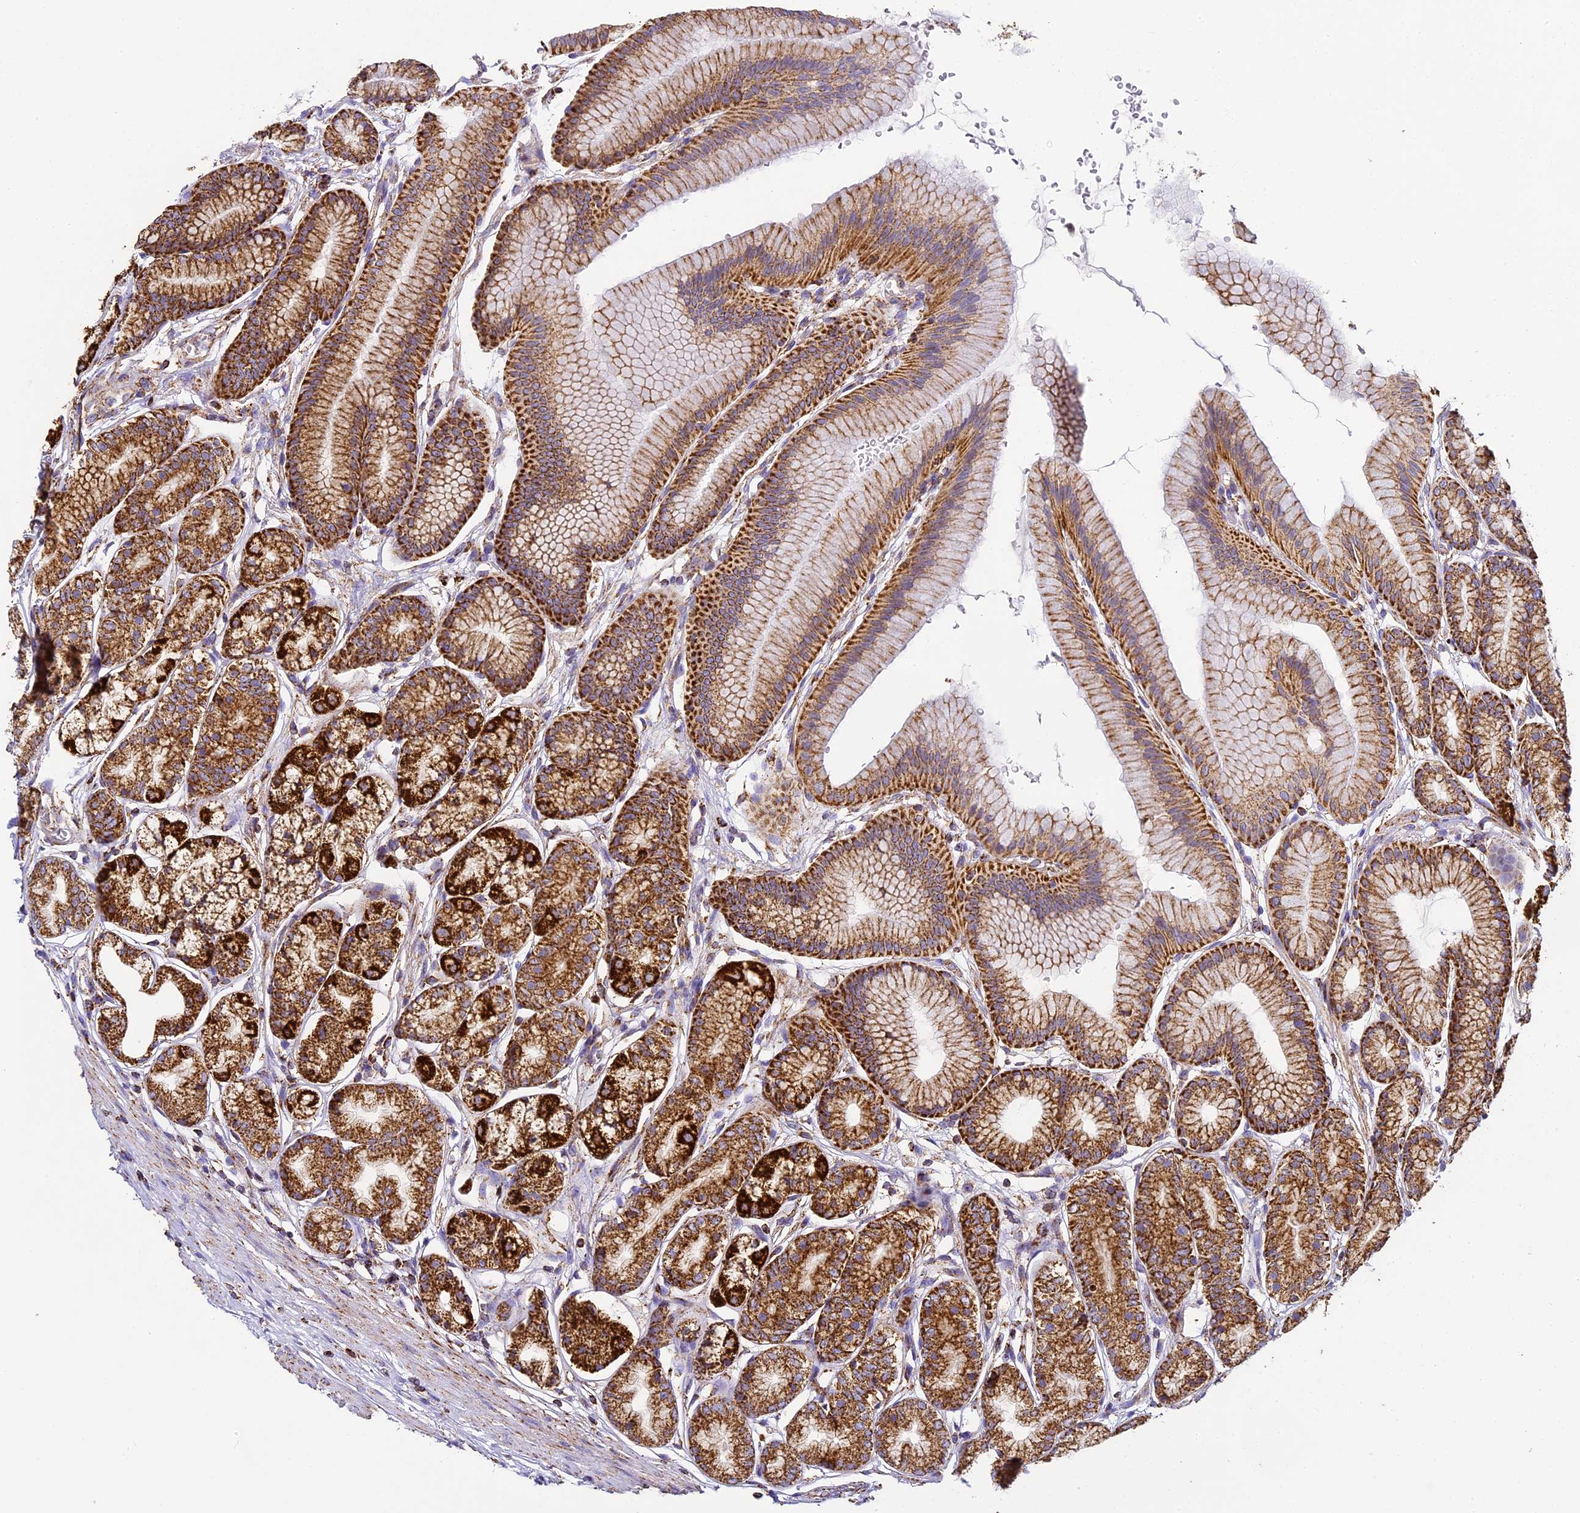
{"staining": {"intensity": "strong", "quantity": ">75%", "location": "cytoplasmic/membranous"}, "tissue": "stomach", "cell_type": "Glandular cells", "image_type": "normal", "snomed": [{"axis": "morphology", "description": "Normal tissue, NOS"}, {"axis": "morphology", "description": "Adenocarcinoma, NOS"}, {"axis": "morphology", "description": "Adenocarcinoma, High grade"}, {"axis": "topography", "description": "Stomach, upper"}, {"axis": "topography", "description": "Stomach"}], "caption": "Protein analysis of unremarkable stomach shows strong cytoplasmic/membranous expression in approximately >75% of glandular cells.", "gene": "STK17A", "patient": {"sex": "female", "age": 65}}